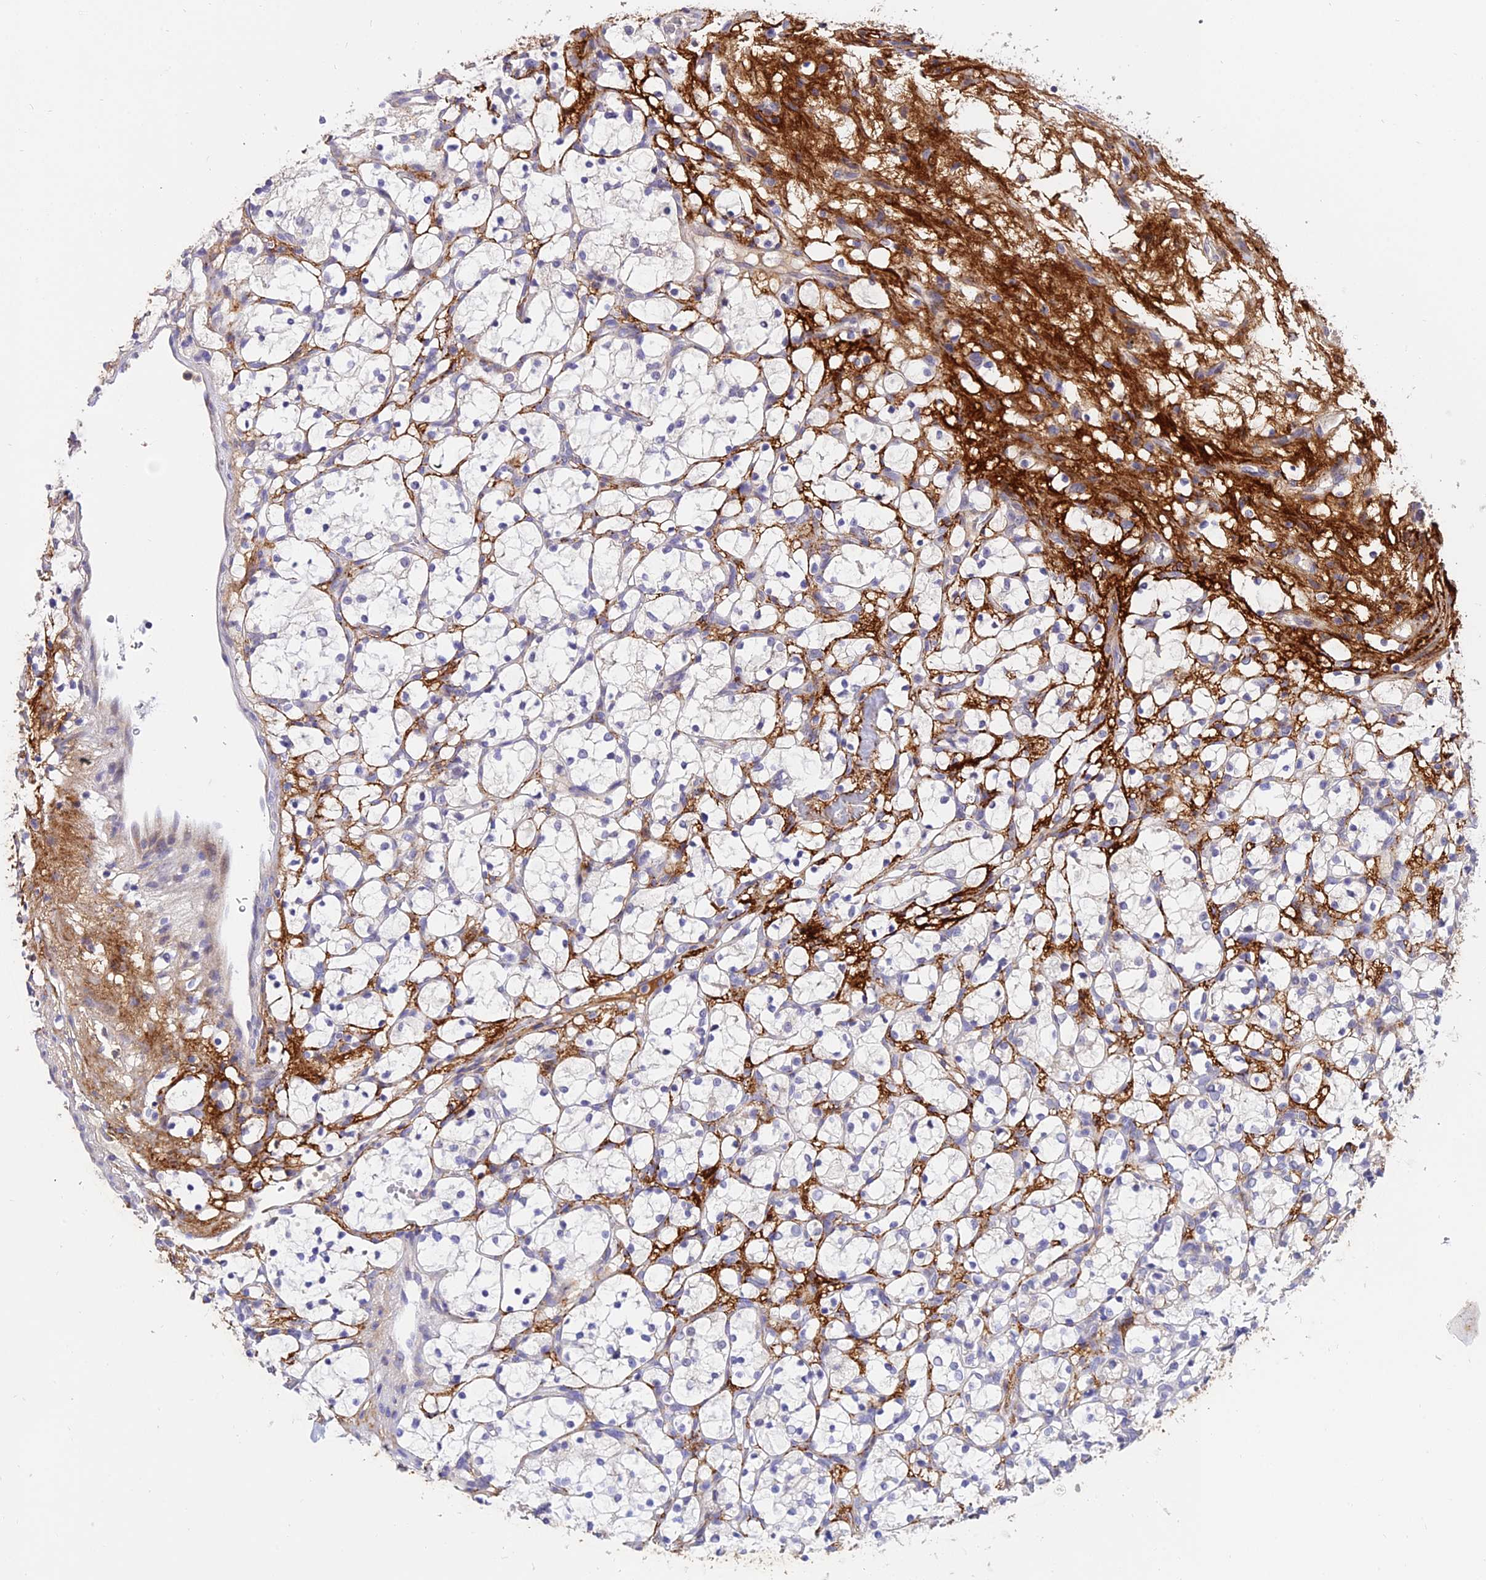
{"staining": {"intensity": "negative", "quantity": "none", "location": "none"}, "tissue": "renal cancer", "cell_type": "Tumor cells", "image_type": "cancer", "snomed": [{"axis": "morphology", "description": "Adenocarcinoma, NOS"}, {"axis": "topography", "description": "Kidney"}], "caption": "Photomicrograph shows no significant protein positivity in tumor cells of renal cancer.", "gene": "WDR5B", "patient": {"sex": "female", "age": 69}}